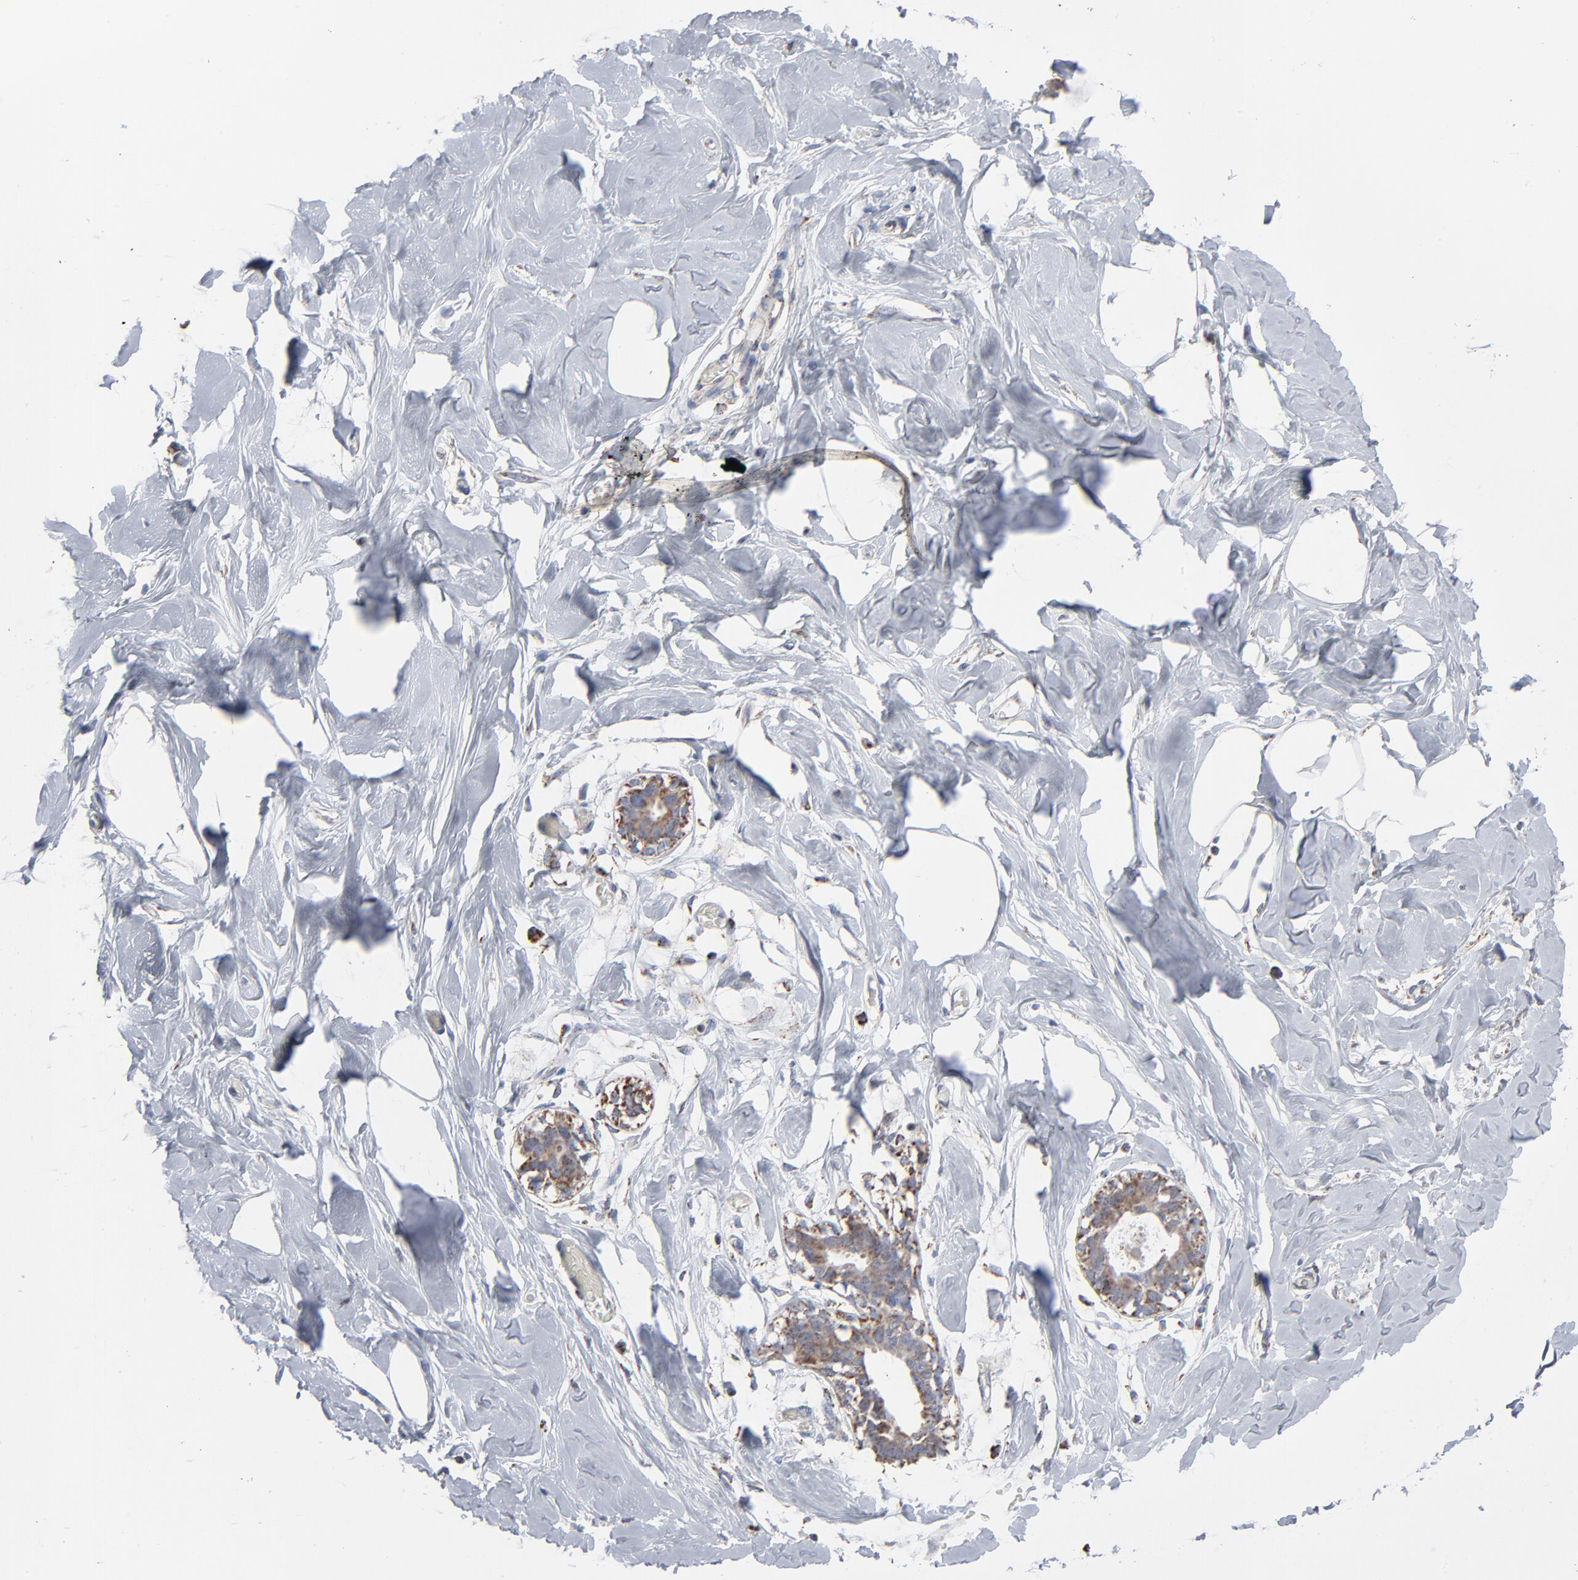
{"staining": {"intensity": "negative", "quantity": "none", "location": "none"}, "tissue": "breast", "cell_type": "Adipocytes", "image_type": "normal", "snomed": [{"axis": "morphology", "description": "Normal tissue, NOS"}, {"axis": "topography", "description": "Breast"}, {"axis": "topography", "description": "Adipose tissue"}], "caption": "Immunohistochemistry (IHC) histopathology image of benign breast: breast stained with DAB (3,3'-diaminobenzidine) reveals no significant protein expression in adipocytes.", "gene": "UQCRC1", "patient": {"sex": "female", "age": 25}}